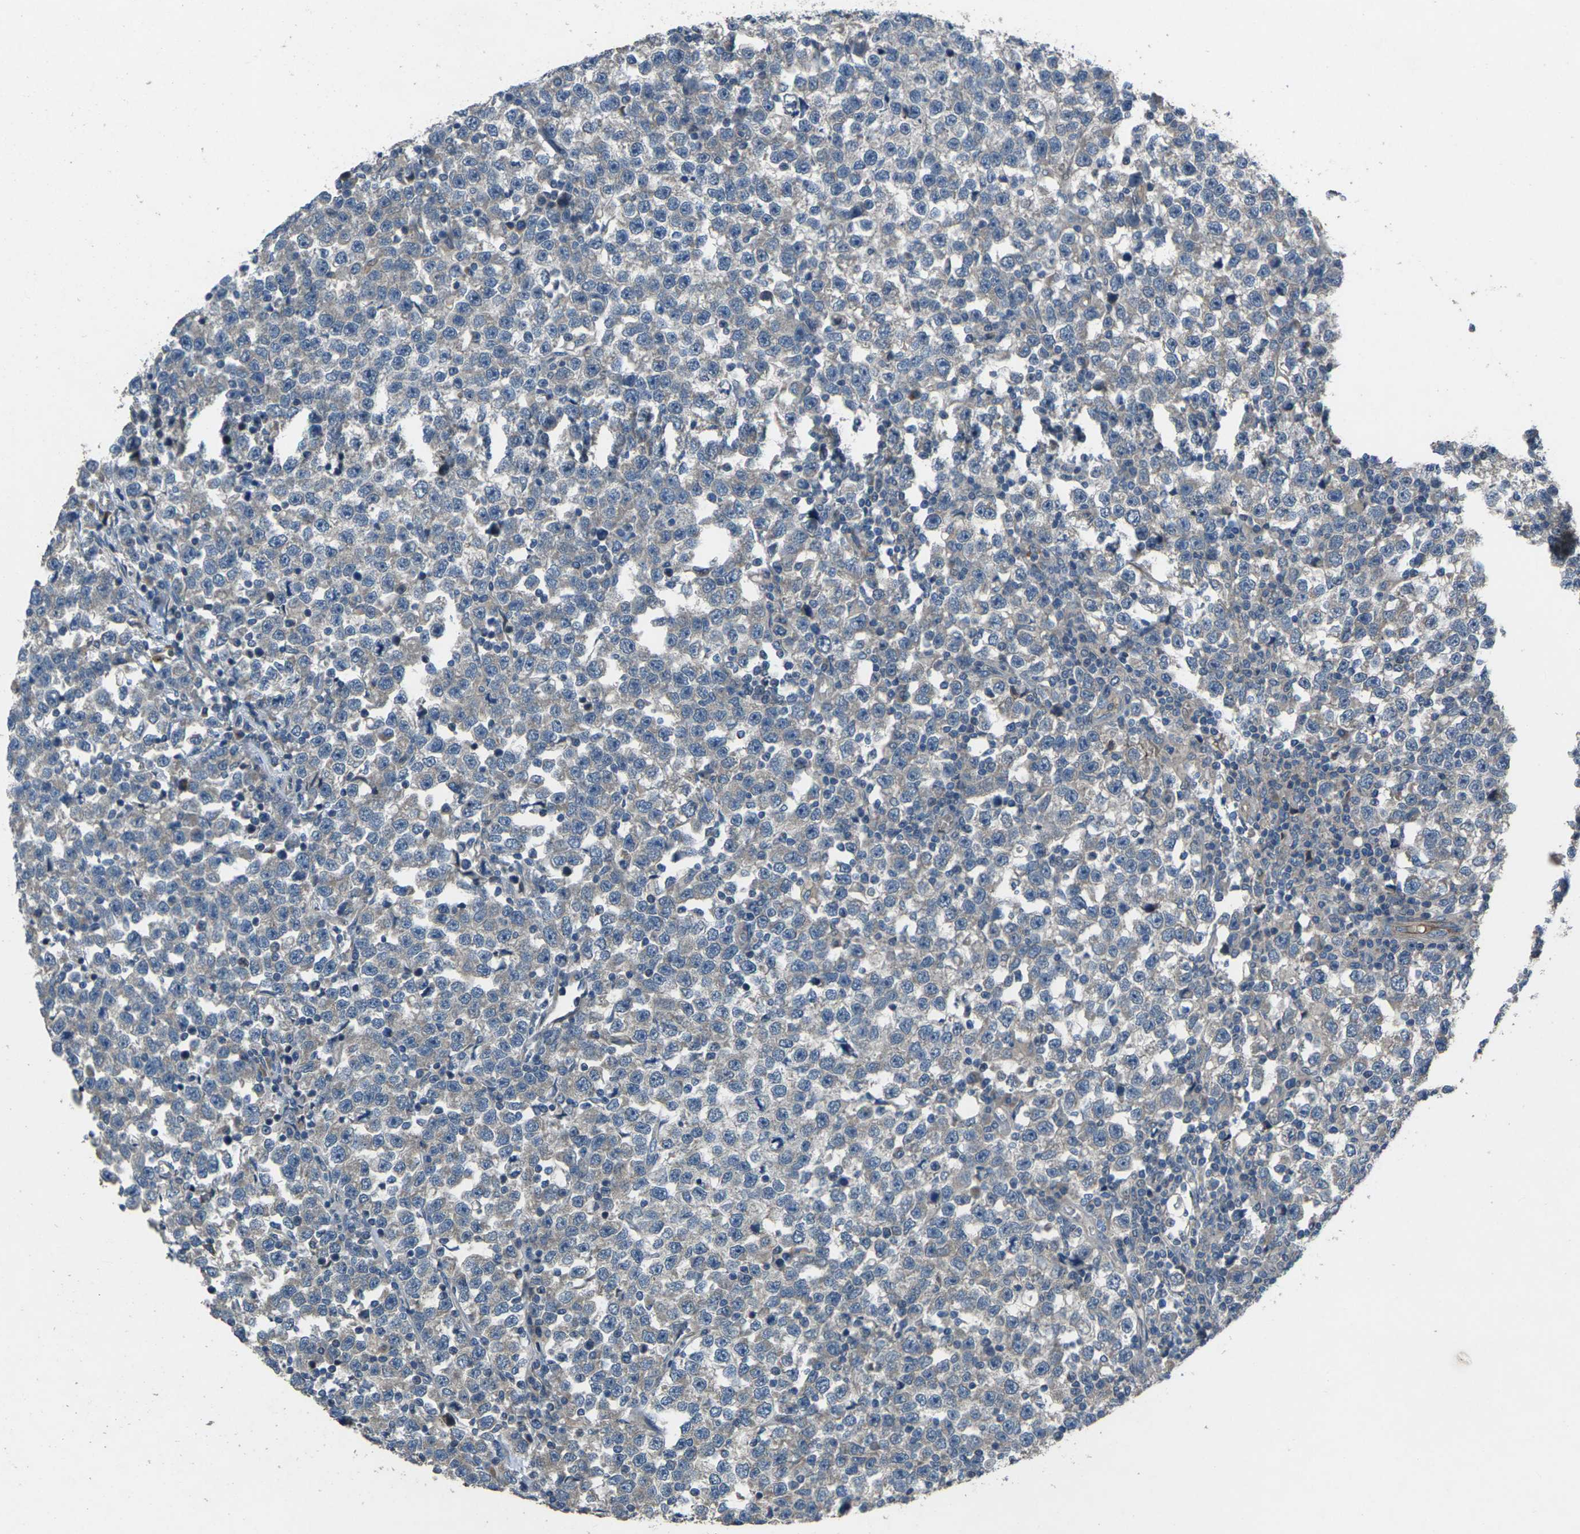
{"staining": {"intensity": "negative", "quantity": "none", "location": "none"}, "tissue": "testis cancer", "cell_type": "Tumor cells", "image_type": "cancer", "snomed": [{"axis": "morphology", "description": "Seminoma, NOS"}, {"axis": "topography", "description": "Testis"}], "caption": "Immunohistochemical staining of seminoma (testis) shows no significant positivity in tumor cells.", "gene": "EDNRA", "patient": {"sex": "male", "age": 43}}